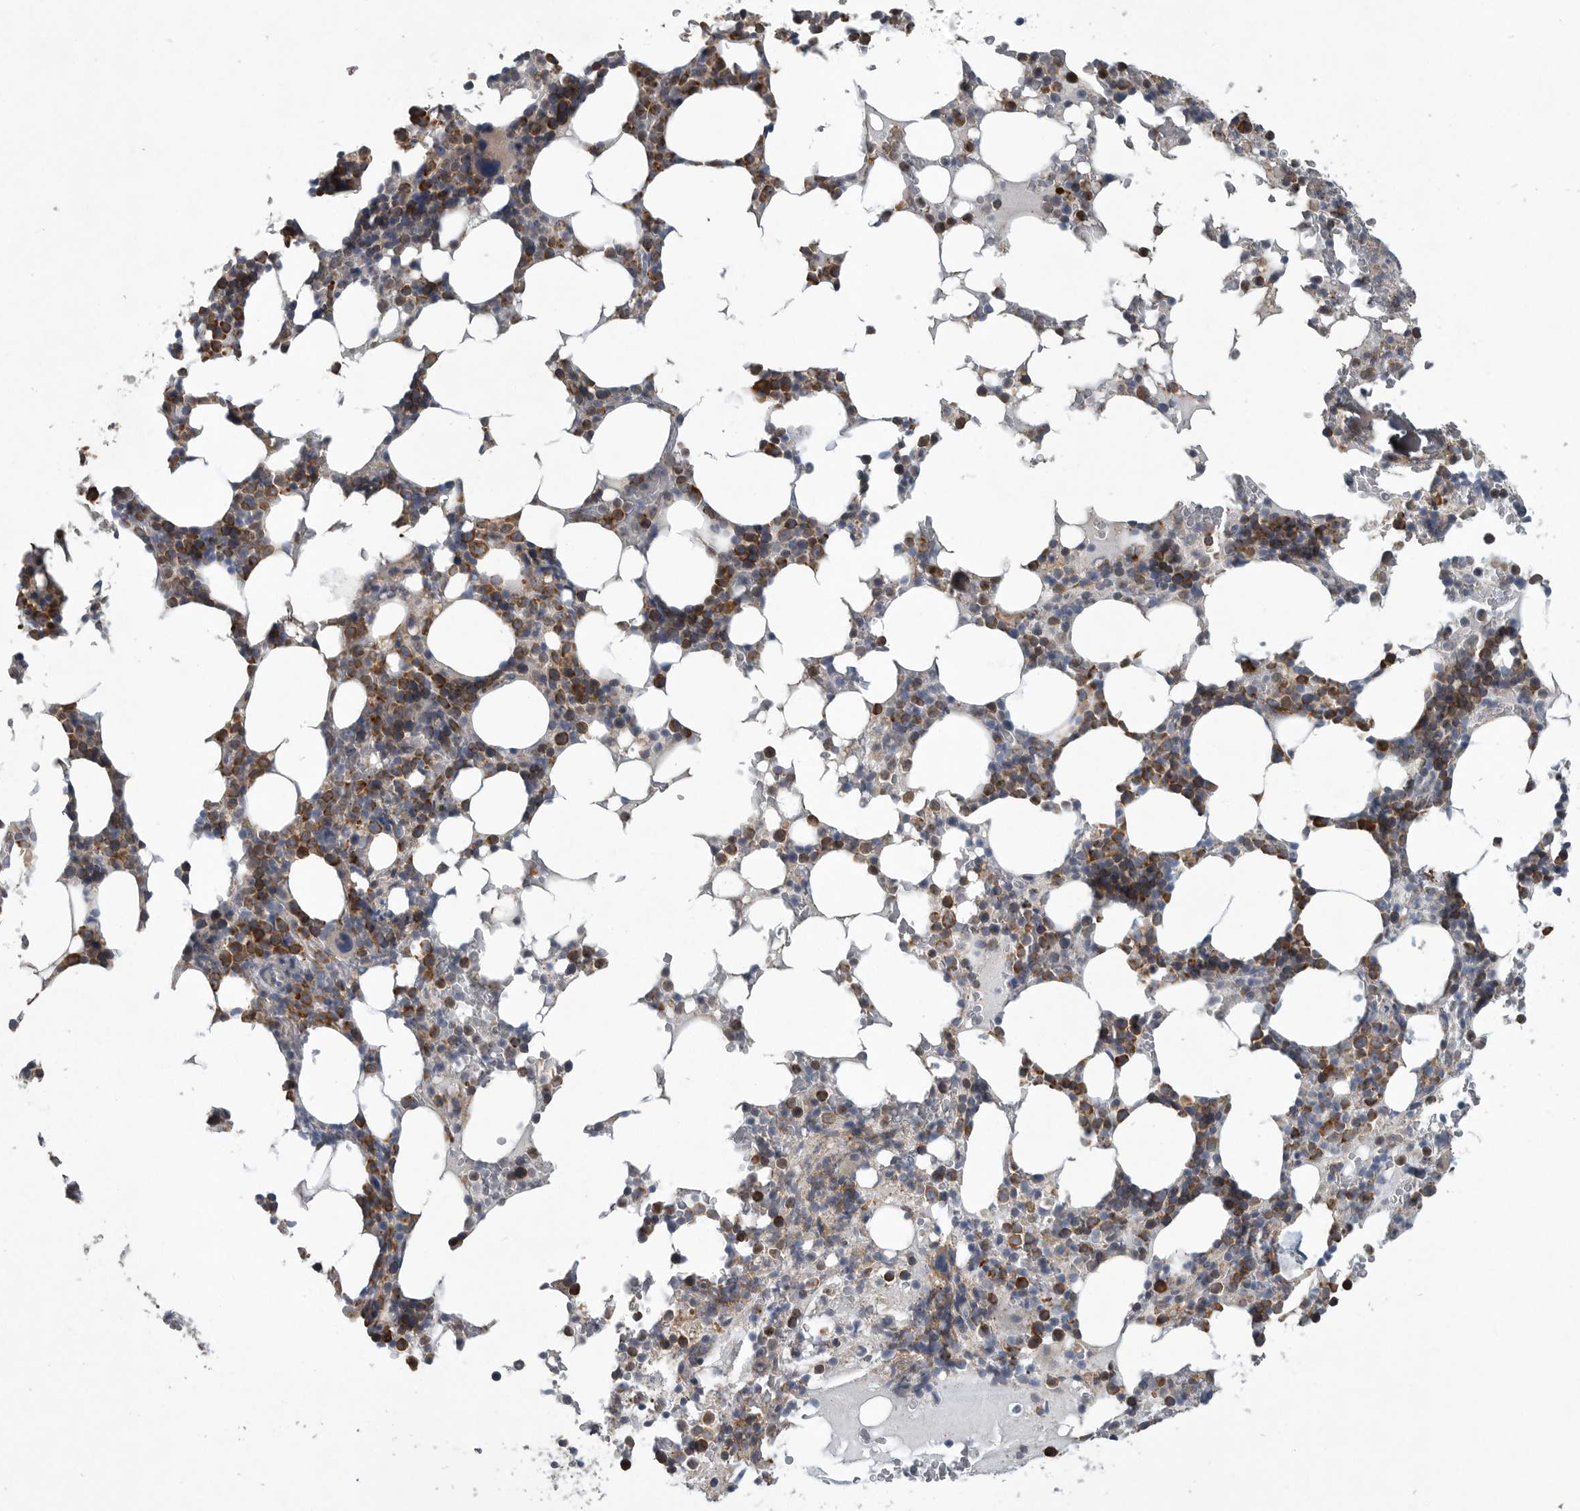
{"staining": {"intensity": "moderate", "quantity": "25%-75%", "location": "cytoplasmic/membranous"}, "tissue": "bone marrow", "cell_type": "Hematopoietic cells", "image_type": "normal", "snomed": [{"axis": "morphology", "description": "Normal tissue, NOS"}, {"axis": "topography", "description": "Bone marrow"}], "caption": "The histopathology image displays staining of unremarkable bone marrow, revealing moderate cytoplasmic/membranous protein staining (brown color) within hematopoietic cells.", "gene": "MINPP1", "patient": {"sex": "male", "age": 58}}